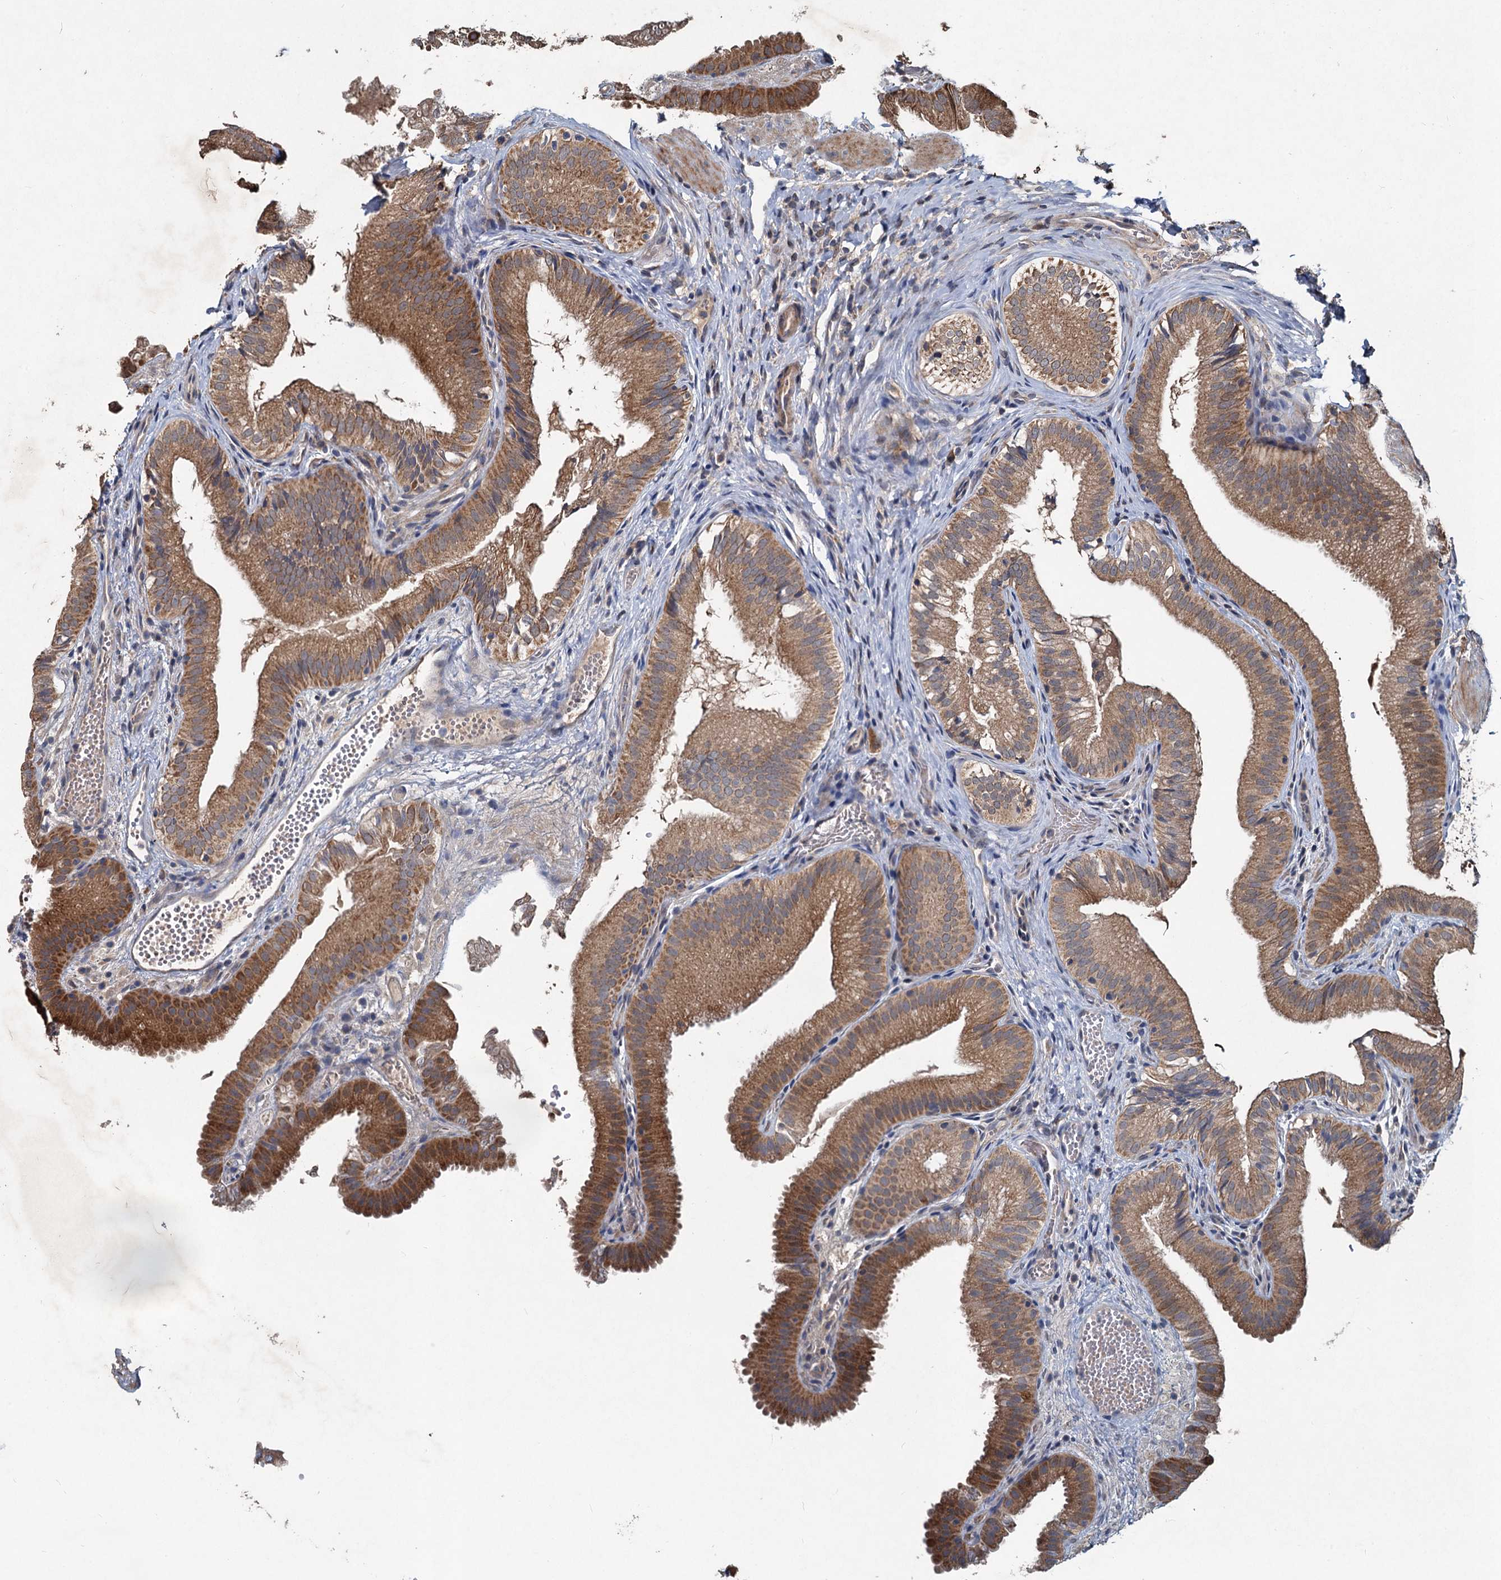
{"staining": {"intensity": "moderate", "quantity": ">75%", "location": "cytoplasmic/membranous"}, "tissue": "gallbladder", "cell_type": "Glandular cells", "image_type": "normal", "snomed": [{"axis": "morphology", "description": "Normal tissue, NOS"}, {"axis": "topography", "description": "Gallbladder"}], "caption": "Brown immunohistochemical staining in unremarkable human gallbladder shows moderate cytoplasmic/membranous expression in about >75% of glandular cells.", "gene": "OTUB1", "patient": {"sex": "female", "age": 30}}